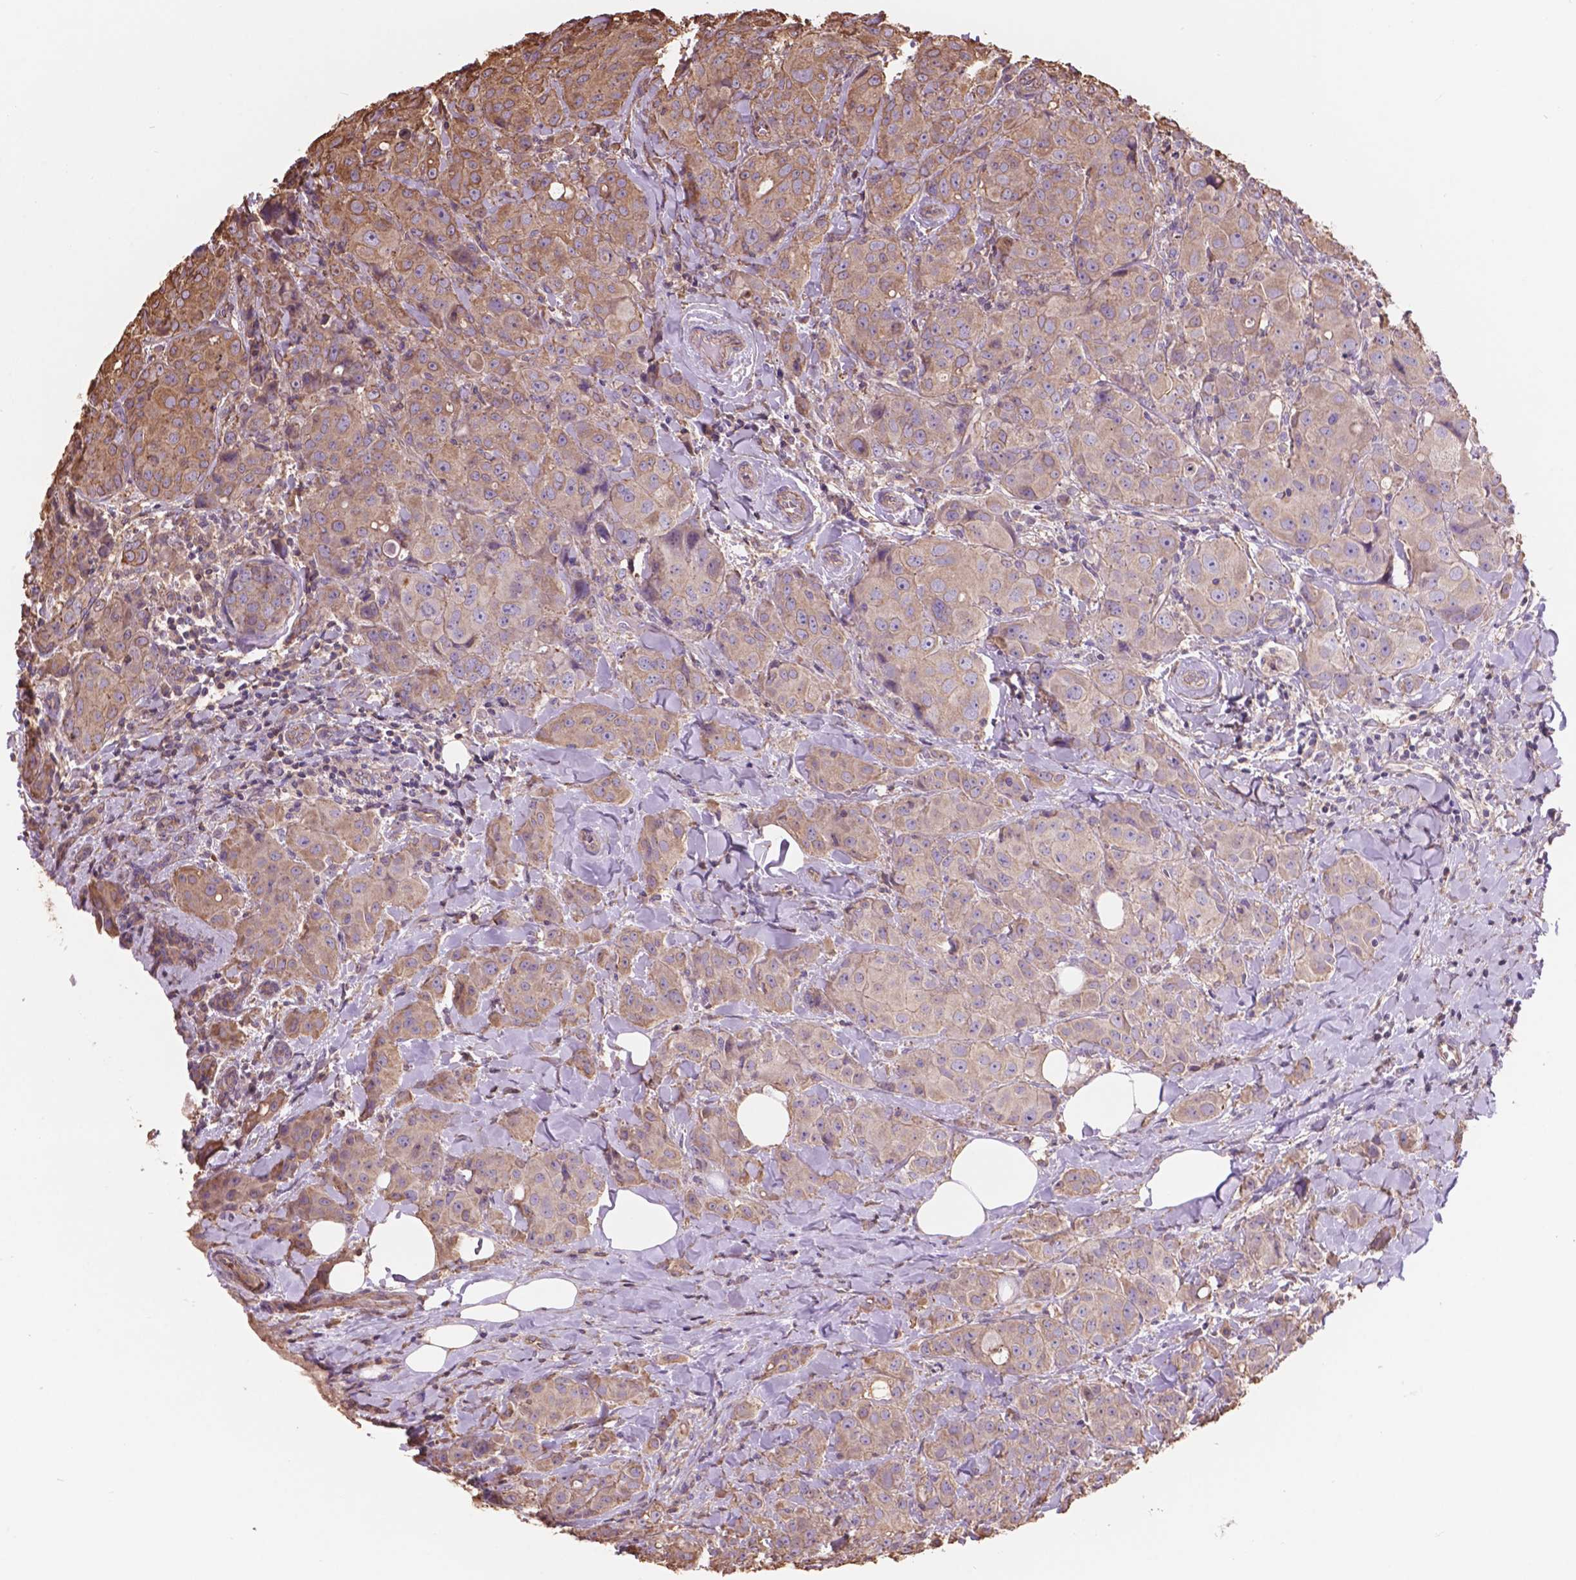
{"staining": {"intensity": "moderate", "quantity": ">75%", "location": "cytoplasmic/membranous"}, "tissue": "breast cancer", "cell_type": "Tumor cells", "image_type": "cancer", "snomed": [{"axis": "morphology", "description": "Duct carcinoma"}, {"axis": "topography", "description": "Breast"}], "caption": "An IHC micrograph of neoplastic tissue is shown. Protein staining in brown shows moderate cytoplasmic/membranous positivity in intraductal carcinoma (breast) within tumor cells. Immunohistochemistry (ihc) stains the protein of interest in brown and the nuclei are stained blue.", "gene": "NIPA2", "patient": {"sex": "female", "age": 43}}